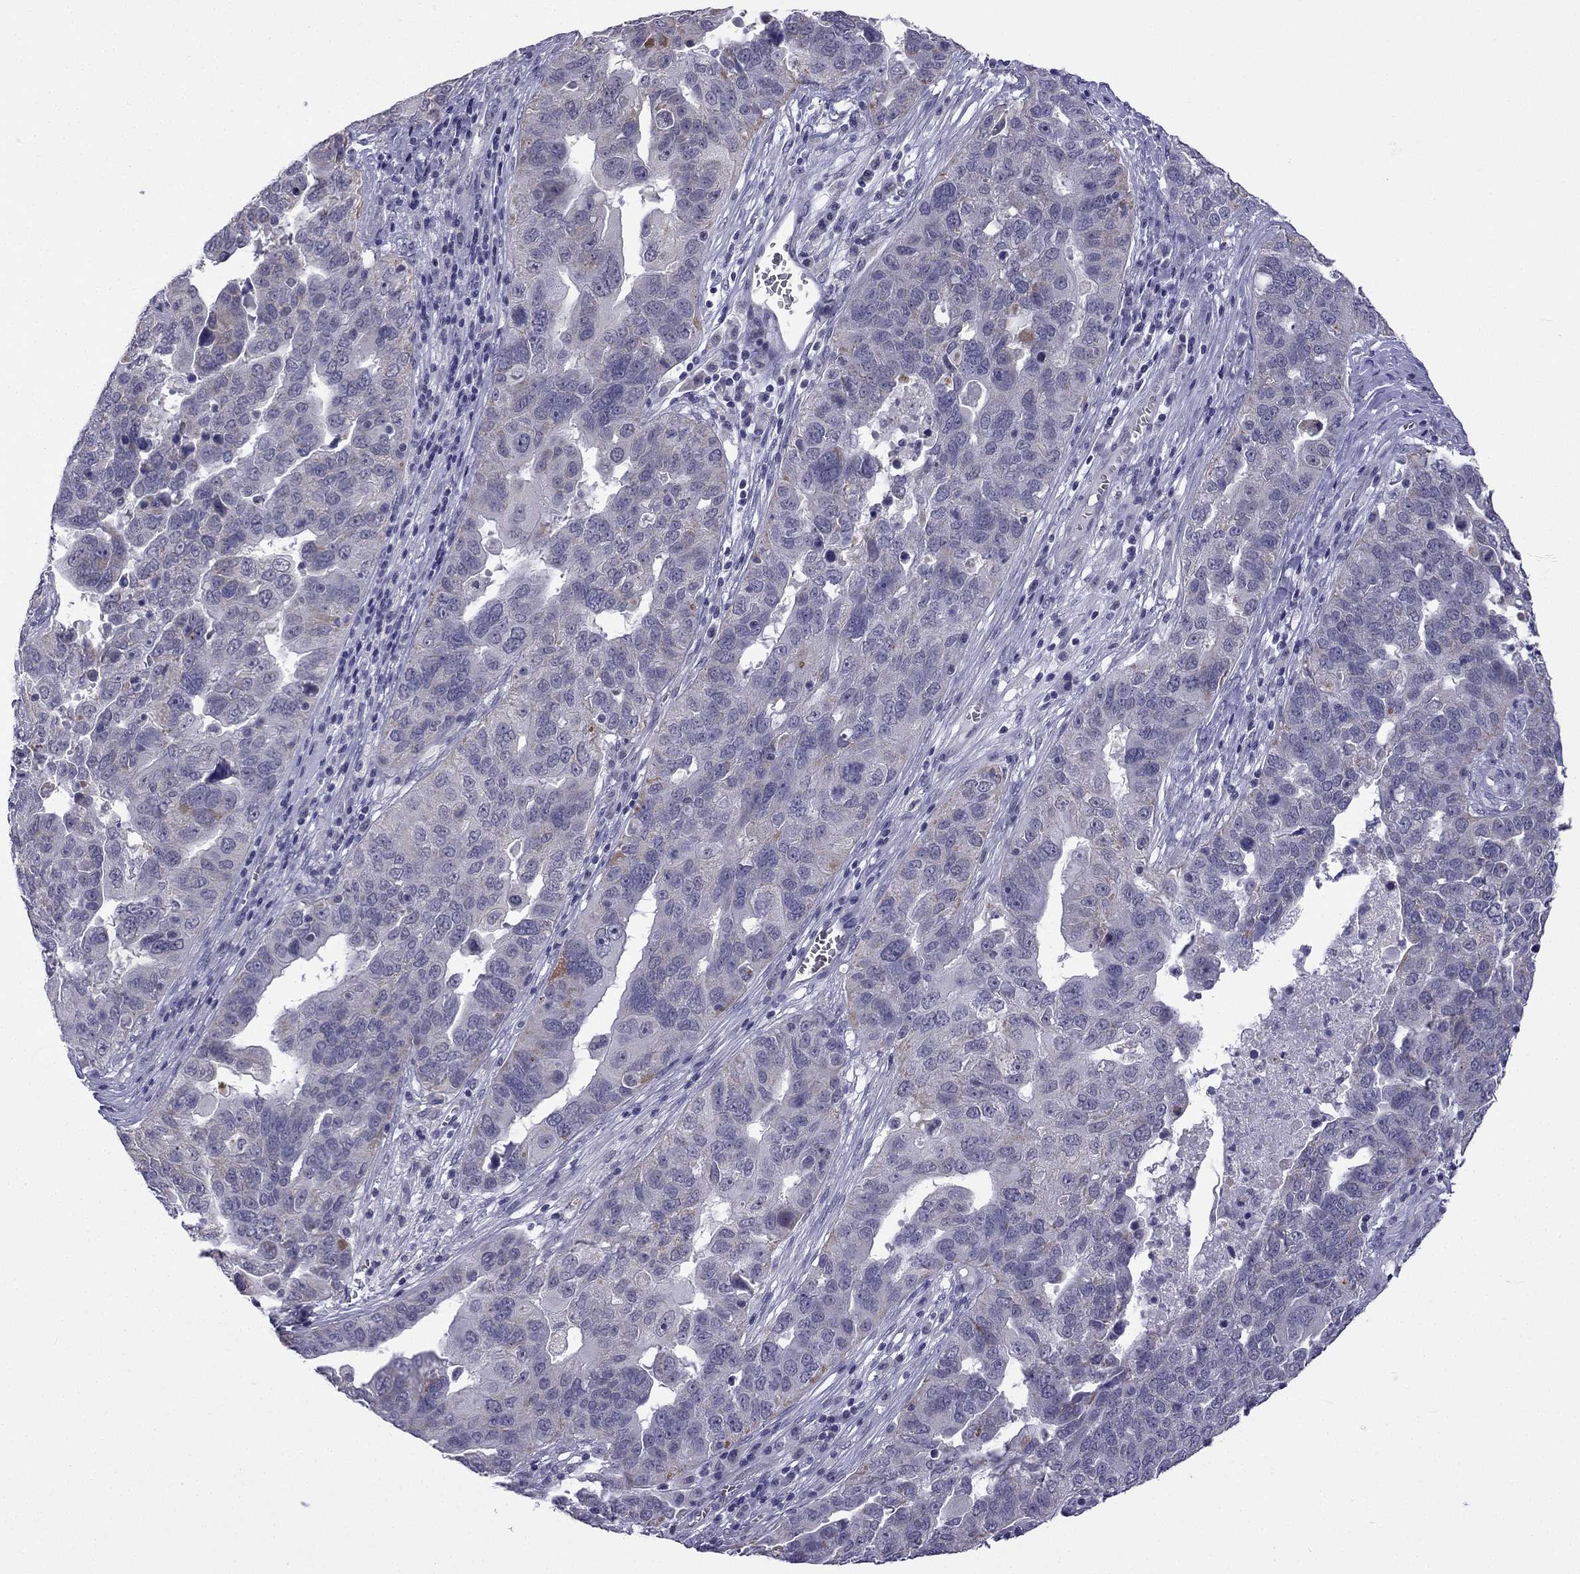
{"staining": {"intensity": "moderate", "quantity": "<25%", "location": "cytoplasmic/membranous"}, "tissue": "ovarian cancer", "cell_type": "Tumor cells", "image_type": "cancer", "snomed": [{"axis": "morphology", "description": "Carcinoma, endometroid"}, {"axis": "topography", "description": "Soft tissue"}, {"axis": "topography", "description": "Ovary"}], "caption": "Ovarian cancer stained with a protein marker displays moderate staining in tumor cells.", "gene": "C5orf49", "patient": {"sex": "female", "age": 52}}